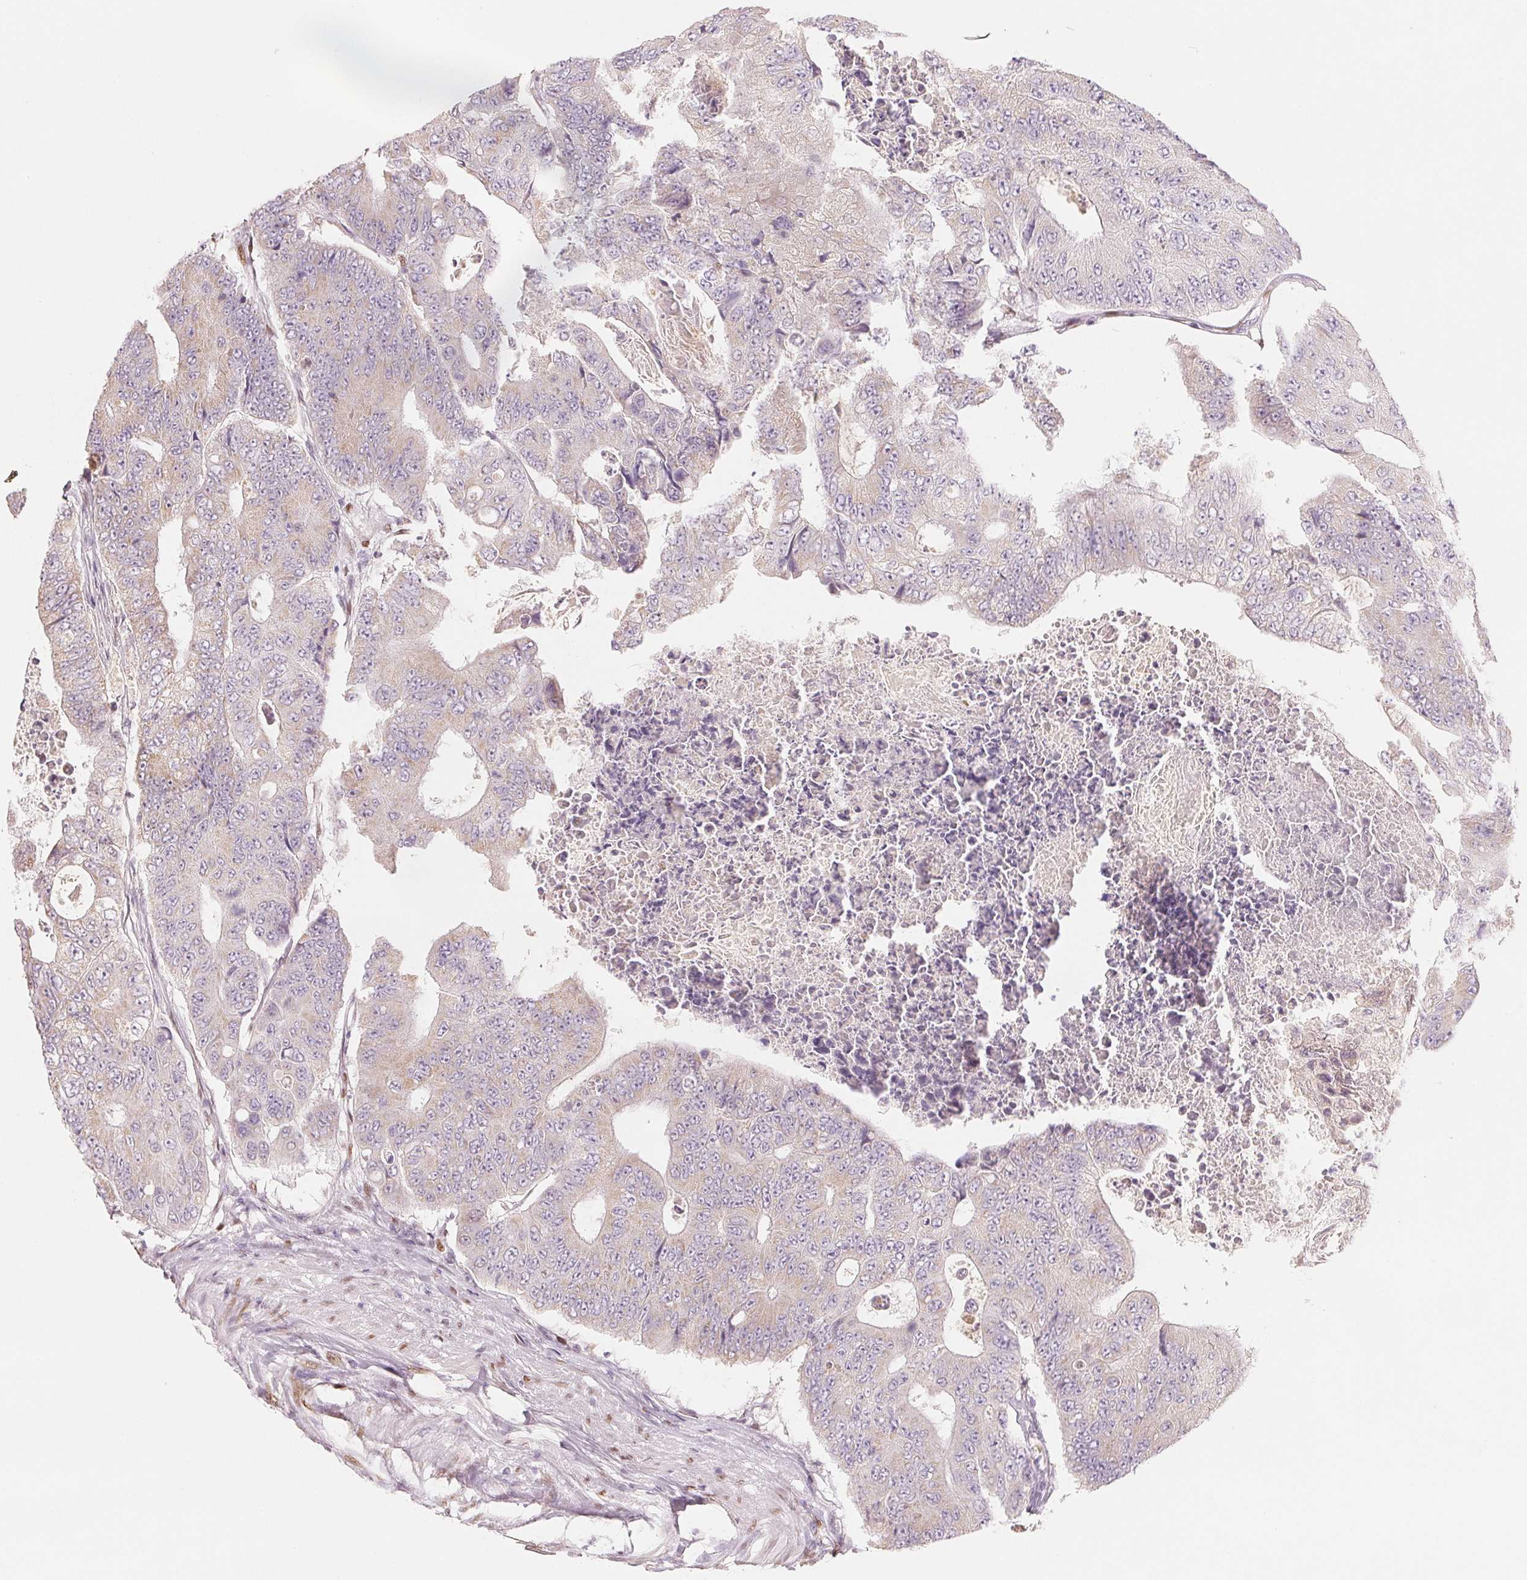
{"staining": {"intensity": "negative", "quantity": "none", "location": "none"}, "tissue": "colorectal cancer", "cell_type": "Tumor cells", "image_type": "cancer", "snomed": [{"axis": "morphology", "description": "Adenocarcinoma, NOS"}, {"axis": "topography", "description": "Colon"}], "caption": "Immunohistochemical staining of human colorectal cancer shows no significant positivity in tumor cells.", "gene": "SMARCD3", "patient": {"sex": "female", "age": 48}}